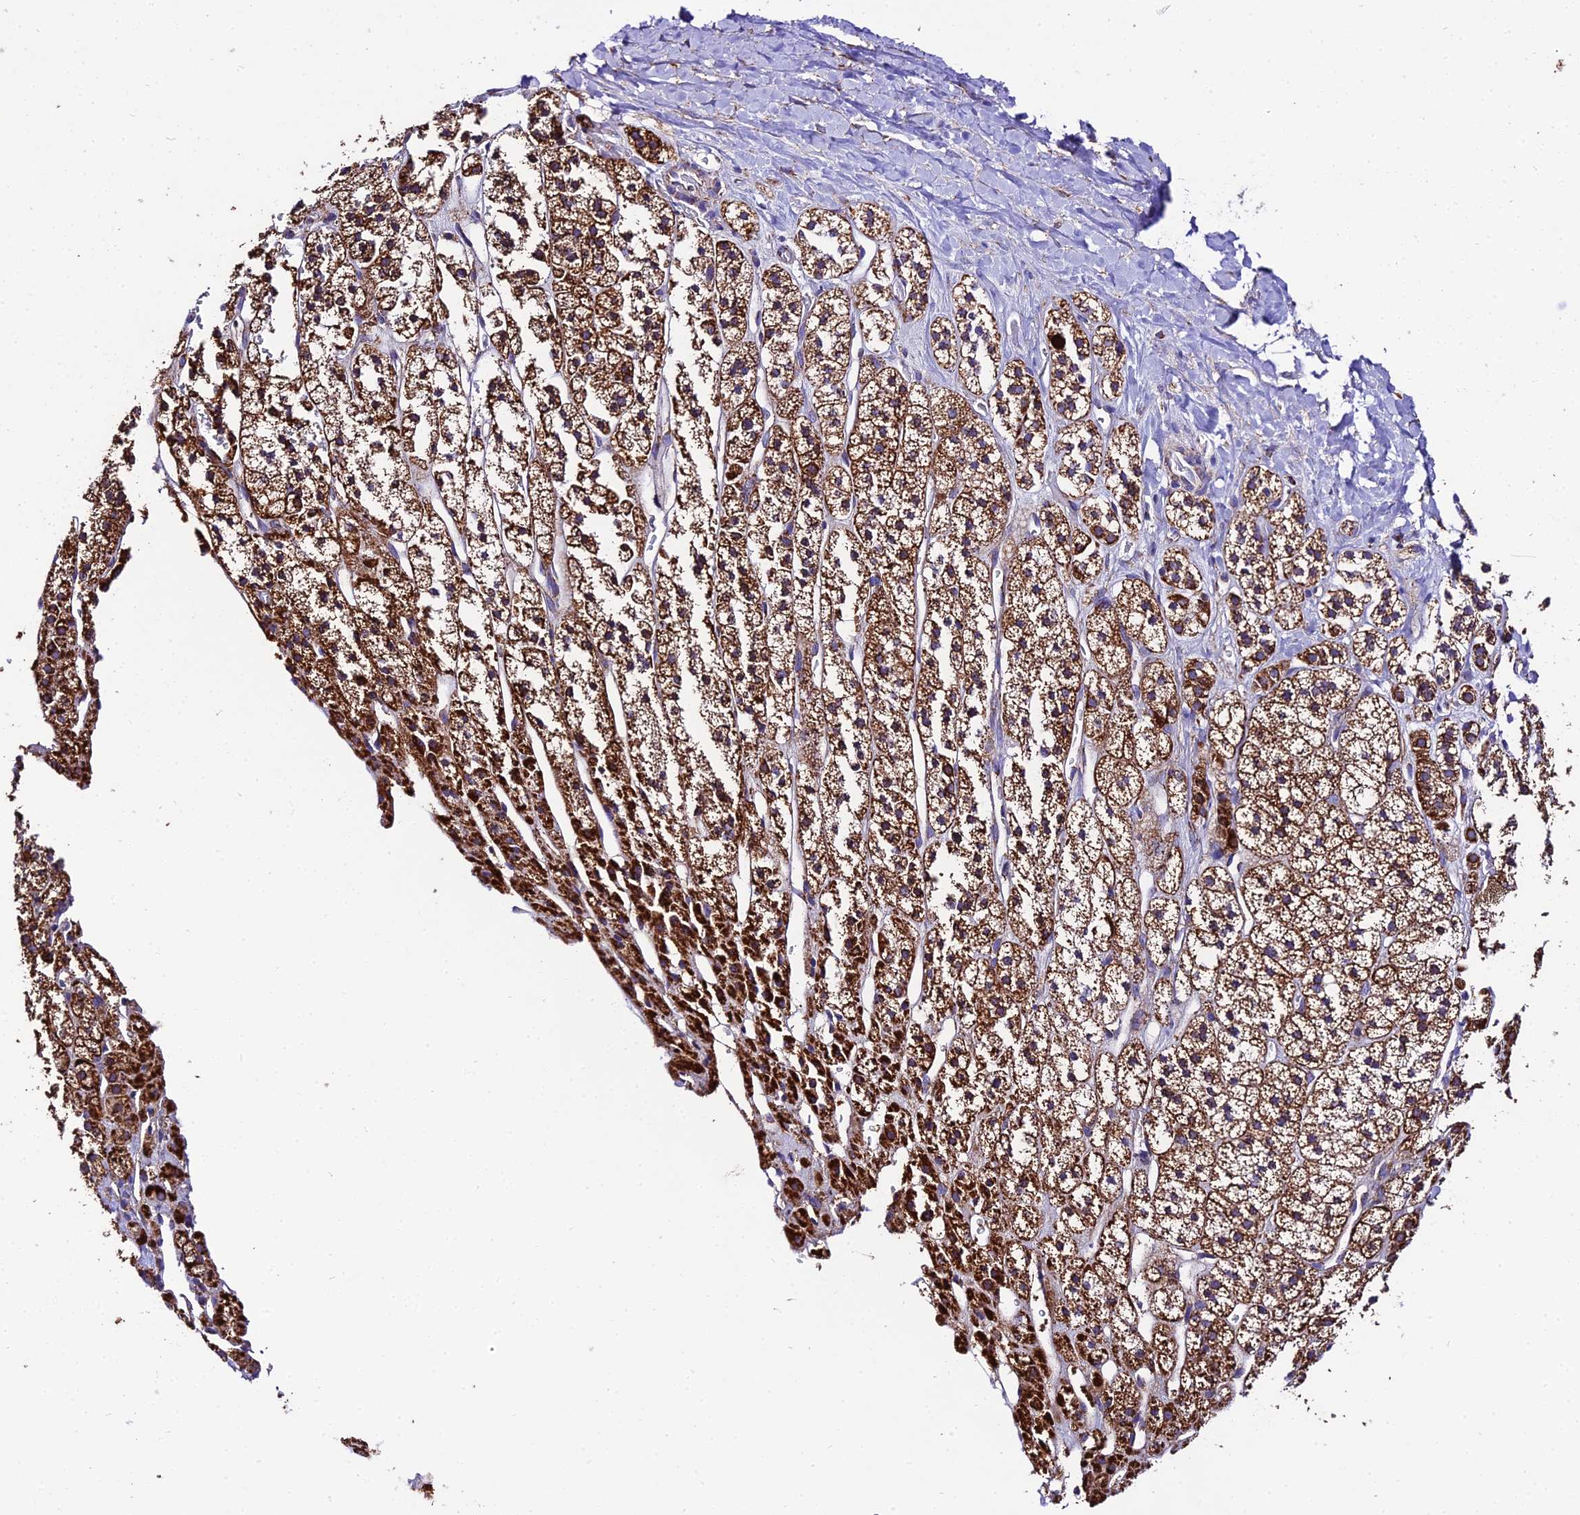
{"staining": {"intensity": "strong", "quantity": ">75%", "location": "cytoplasmic/membranous"}, "tissue": "adrenal gland", "cell_type": "Glandular cells", "image_type": "normal", "snomed": [{"axis": "morphology", "description": "Normal tissue, NOS"}, {"axis": "topography", "description": "Adrenal gland"}], "caption": "Strong cytoplasmic/membranous expression is seen in about >75% of glandular cells in normal adrenal gland. The staining was performed using DAB to visualize the protein expression in brown, while the nuclei were stained in blue with hematoxylin (Magnification: 20x).", "gene": "OCIAD1", "patient": {"sex": "male", "age": 56}}